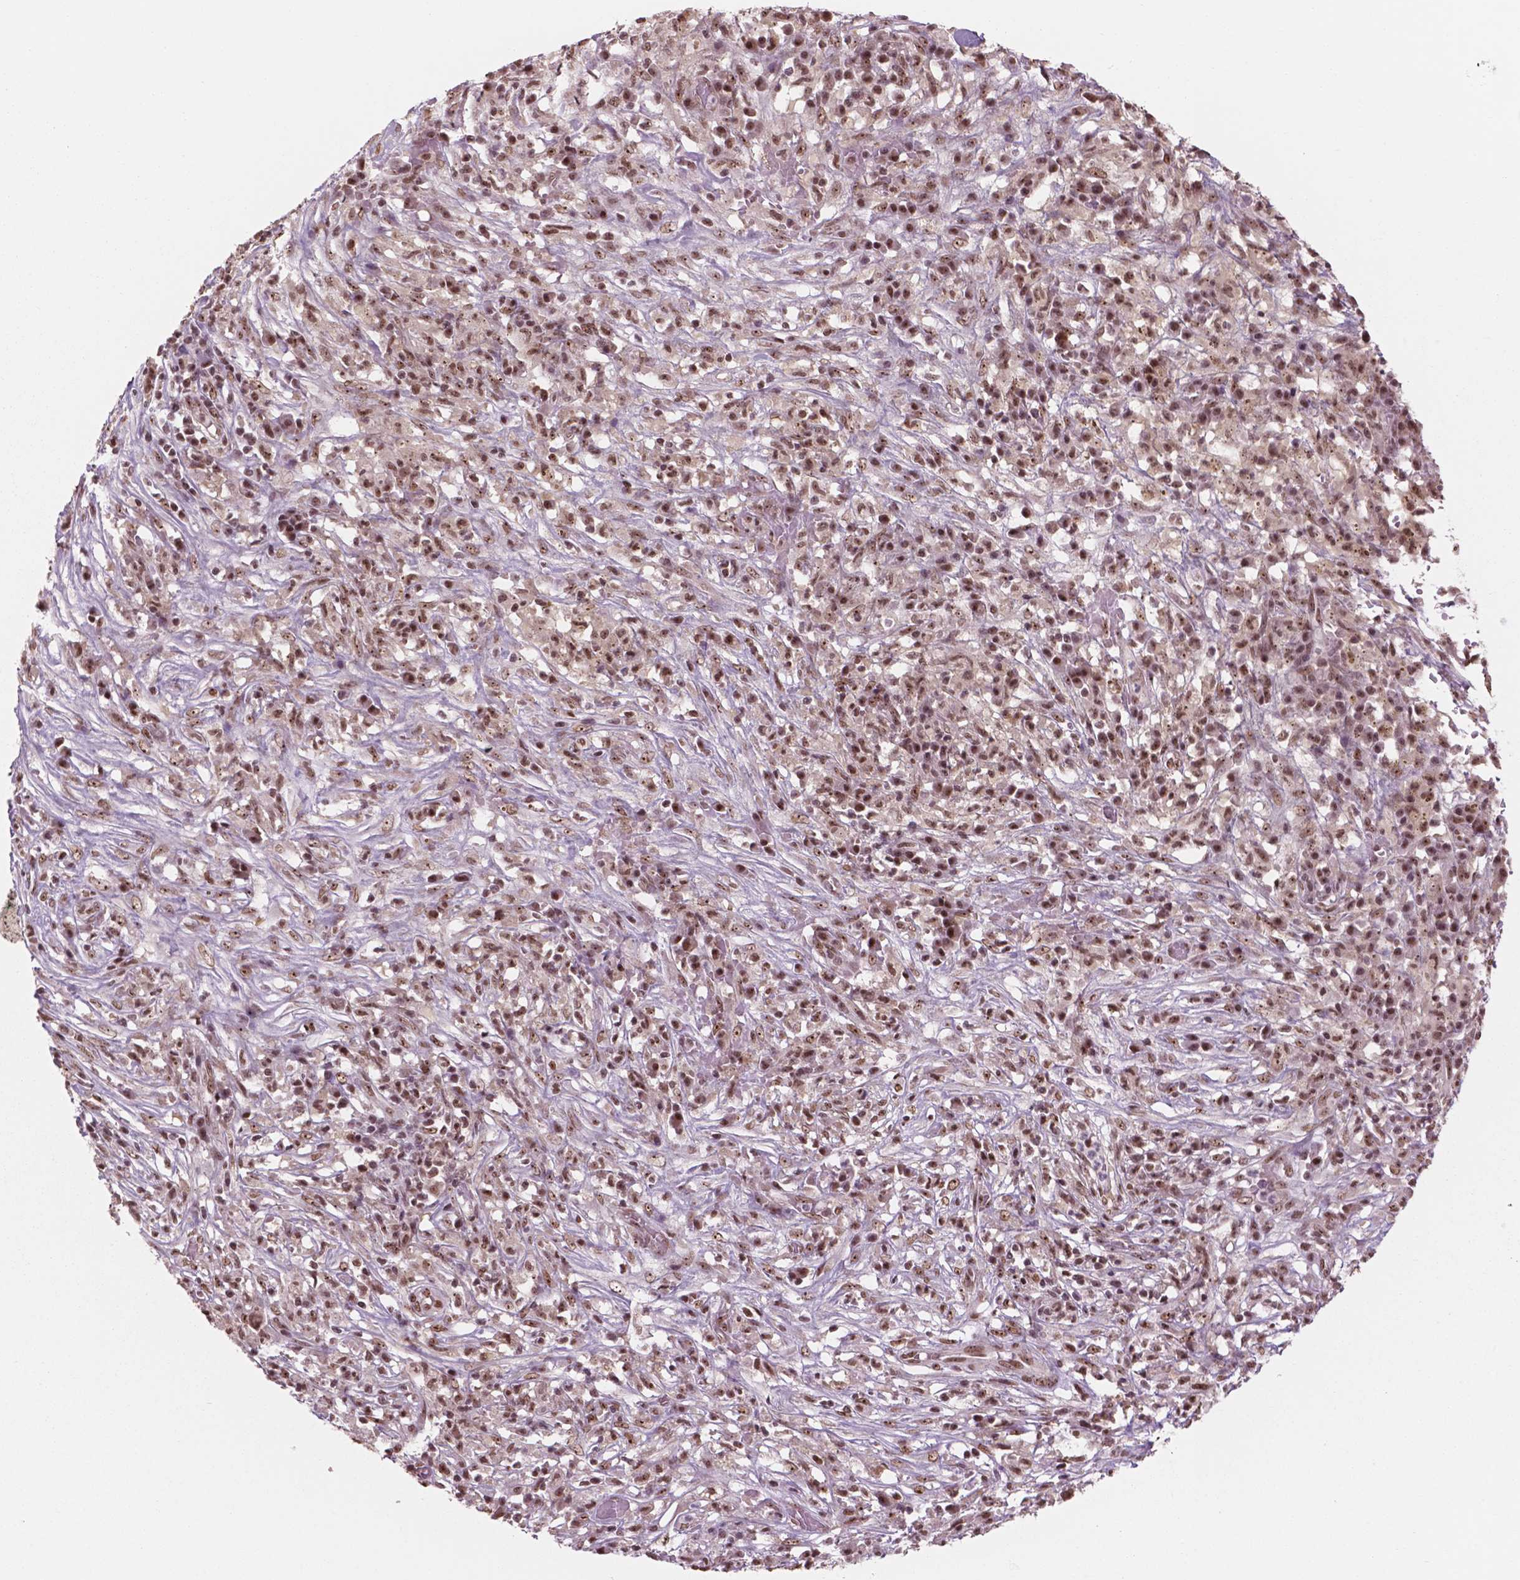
{"staining": {"intensity": "moderate", "quantity": ">75%", "location": "nuclear"}, "tissue": "melanoma", "cell_type": "Tumor cells", "image_type": "cancer", "snomed": [{"axis": "morphology", "description": "Malignant melanoma, NOS"}, {"axis": "topography", "description": "Skin"}], "caption": "Melanoma stained with immunohistochemistry demonstrates moderate nuclear positivity in about >75% of tumor cells. The protein of interest is shown in brown color, while the nuclei are stained blue.", "gene": "POLR2E", "patient": {"sex": "female", "age": 91}}